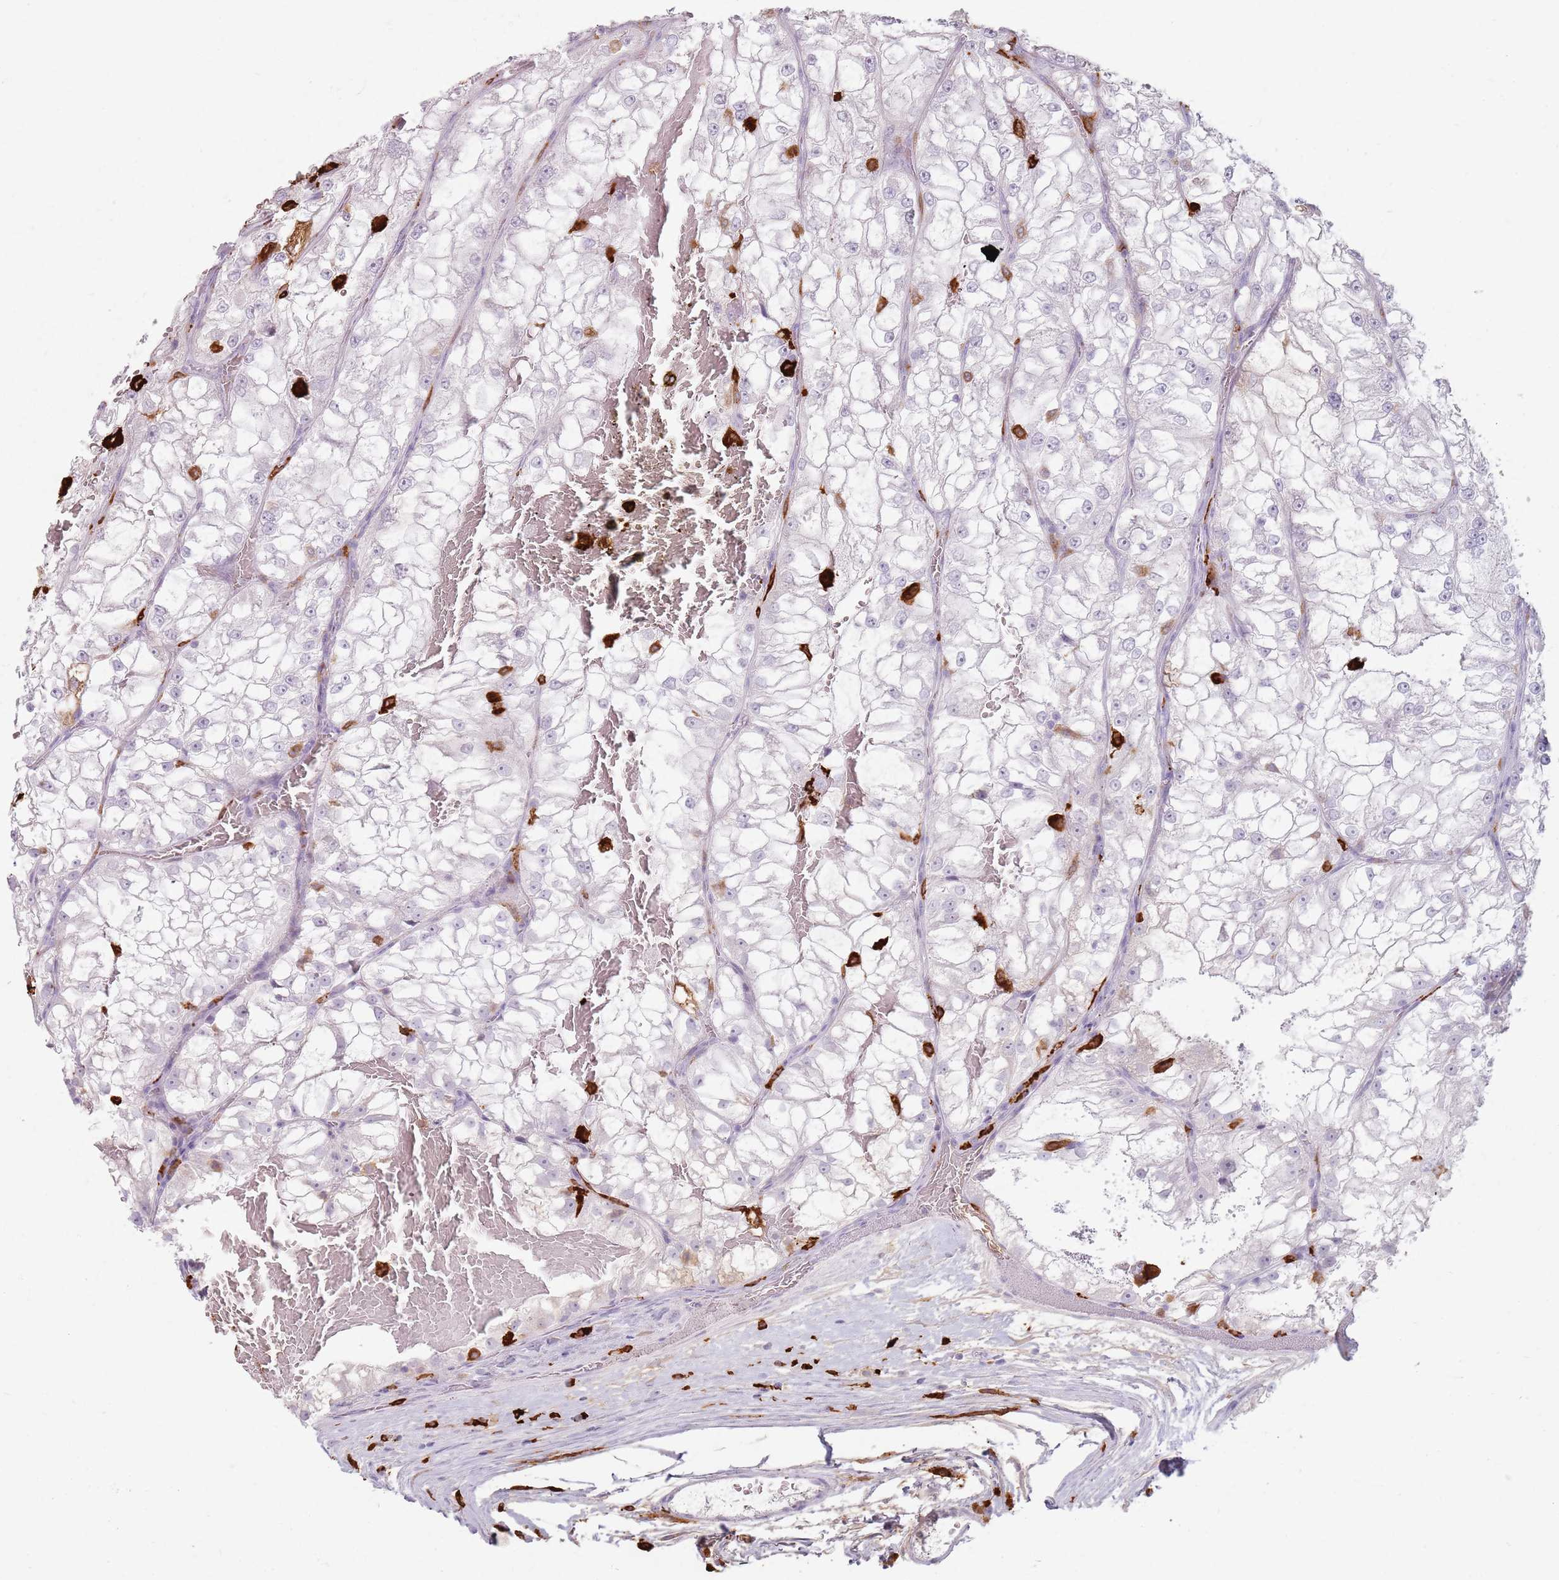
{"staining": {"intensity": "negative", "quantity": "none", "location": "none"}, "tissue": "renal cancer", "cell_type": "Tumor cells", "image_type": "cancer", "snomed": [{"axis": "morphology", "description": "Adenocarcinoma, NOS"}, {"axis": "topography", "description": "Kidney"}], "caption": "Tumor cells show no significant protein positivity in renal cancer. (DAB (3,3'-diaminobenzidine) immunohistochemistry, high magnification).", "gene": "GDPGP1", "patient": {"sex": "female", "age": 72}}